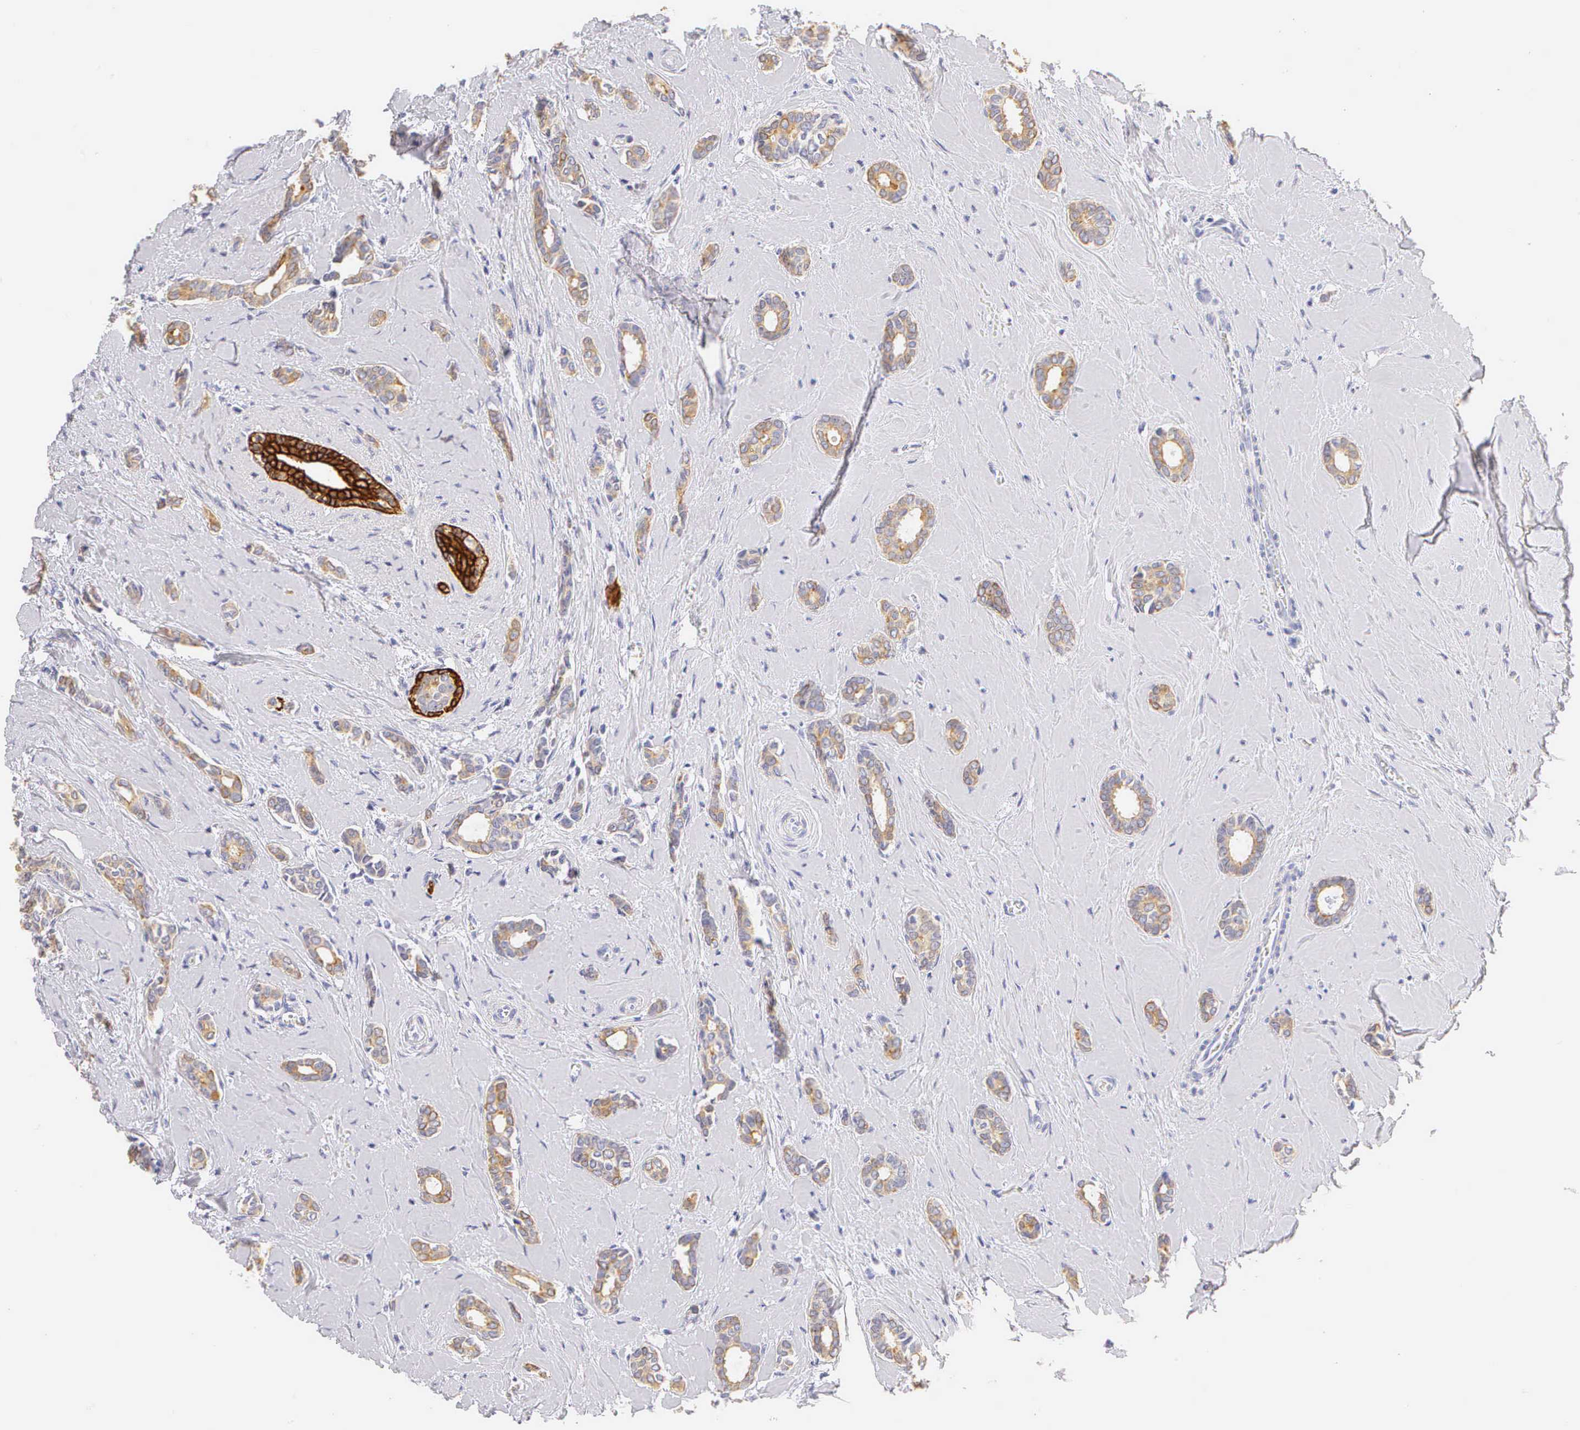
{"staining": {"intensity": "weak", "quantity": ">75%", "location": "cytoplasmic/membranous"}, "tissue": "breast cancer", "cell_type": "Tumor cells", "image_type": "cancer", "snomed": [{"axis": "morphology", "description": "Duct carcinoma"}, {"axis": "topography", "description": "Breast"}], "caption": "This photomicrograph exhibits breast invasive ductal carcinoma stained with immunohistochemistry to label a protein in brown. The cytoplasmic/membranous of tumor cells show weak positivity for the protein. Nuclei are counter-stained blue.", "gene": "KRT17", "patient": {"sex": "female", "age": 50}}